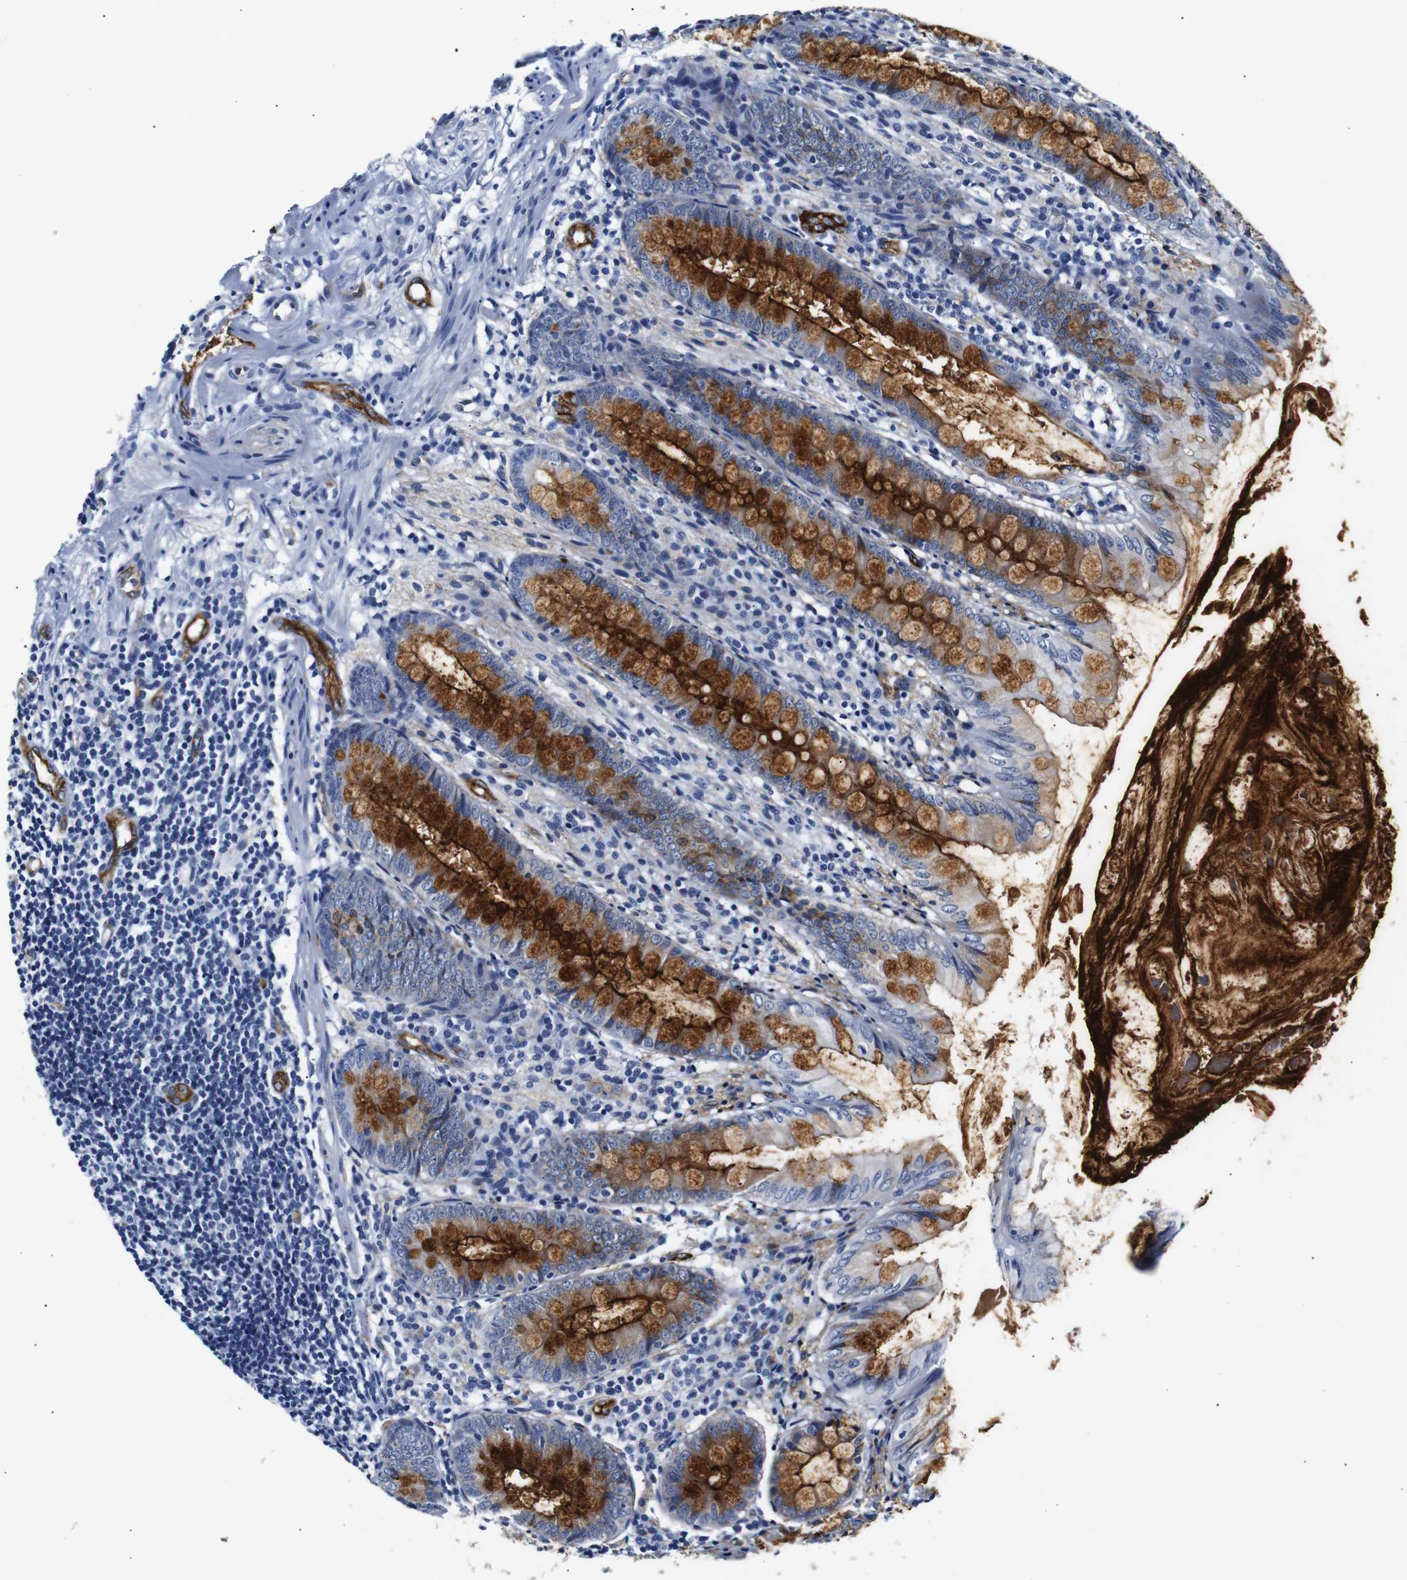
{"staining": {"intensity": "strong", "quantity": ">75%", "location": "cytoplasmic/membranous"}, "tissue": "appendix", "cell_type": "Glandular cells", "image_type": "normal", "snomed": [{"axis": "morphology", "description": "Normal tissue, NOS"}, {"axis": "topography", "description": "Appendix"}], "caption": "Appendix stained with IHC displays strong cytoplasmic/membranous staining in approximately >75% of glandular cells. (Stains: DAB (3,3'-diaminobenzidine) in brown, nuclei in blue, Microscopy: brightfield microscopy at high magnification).", "gene": "MUC4", "patient": {"sex": "female", "age": 77}}